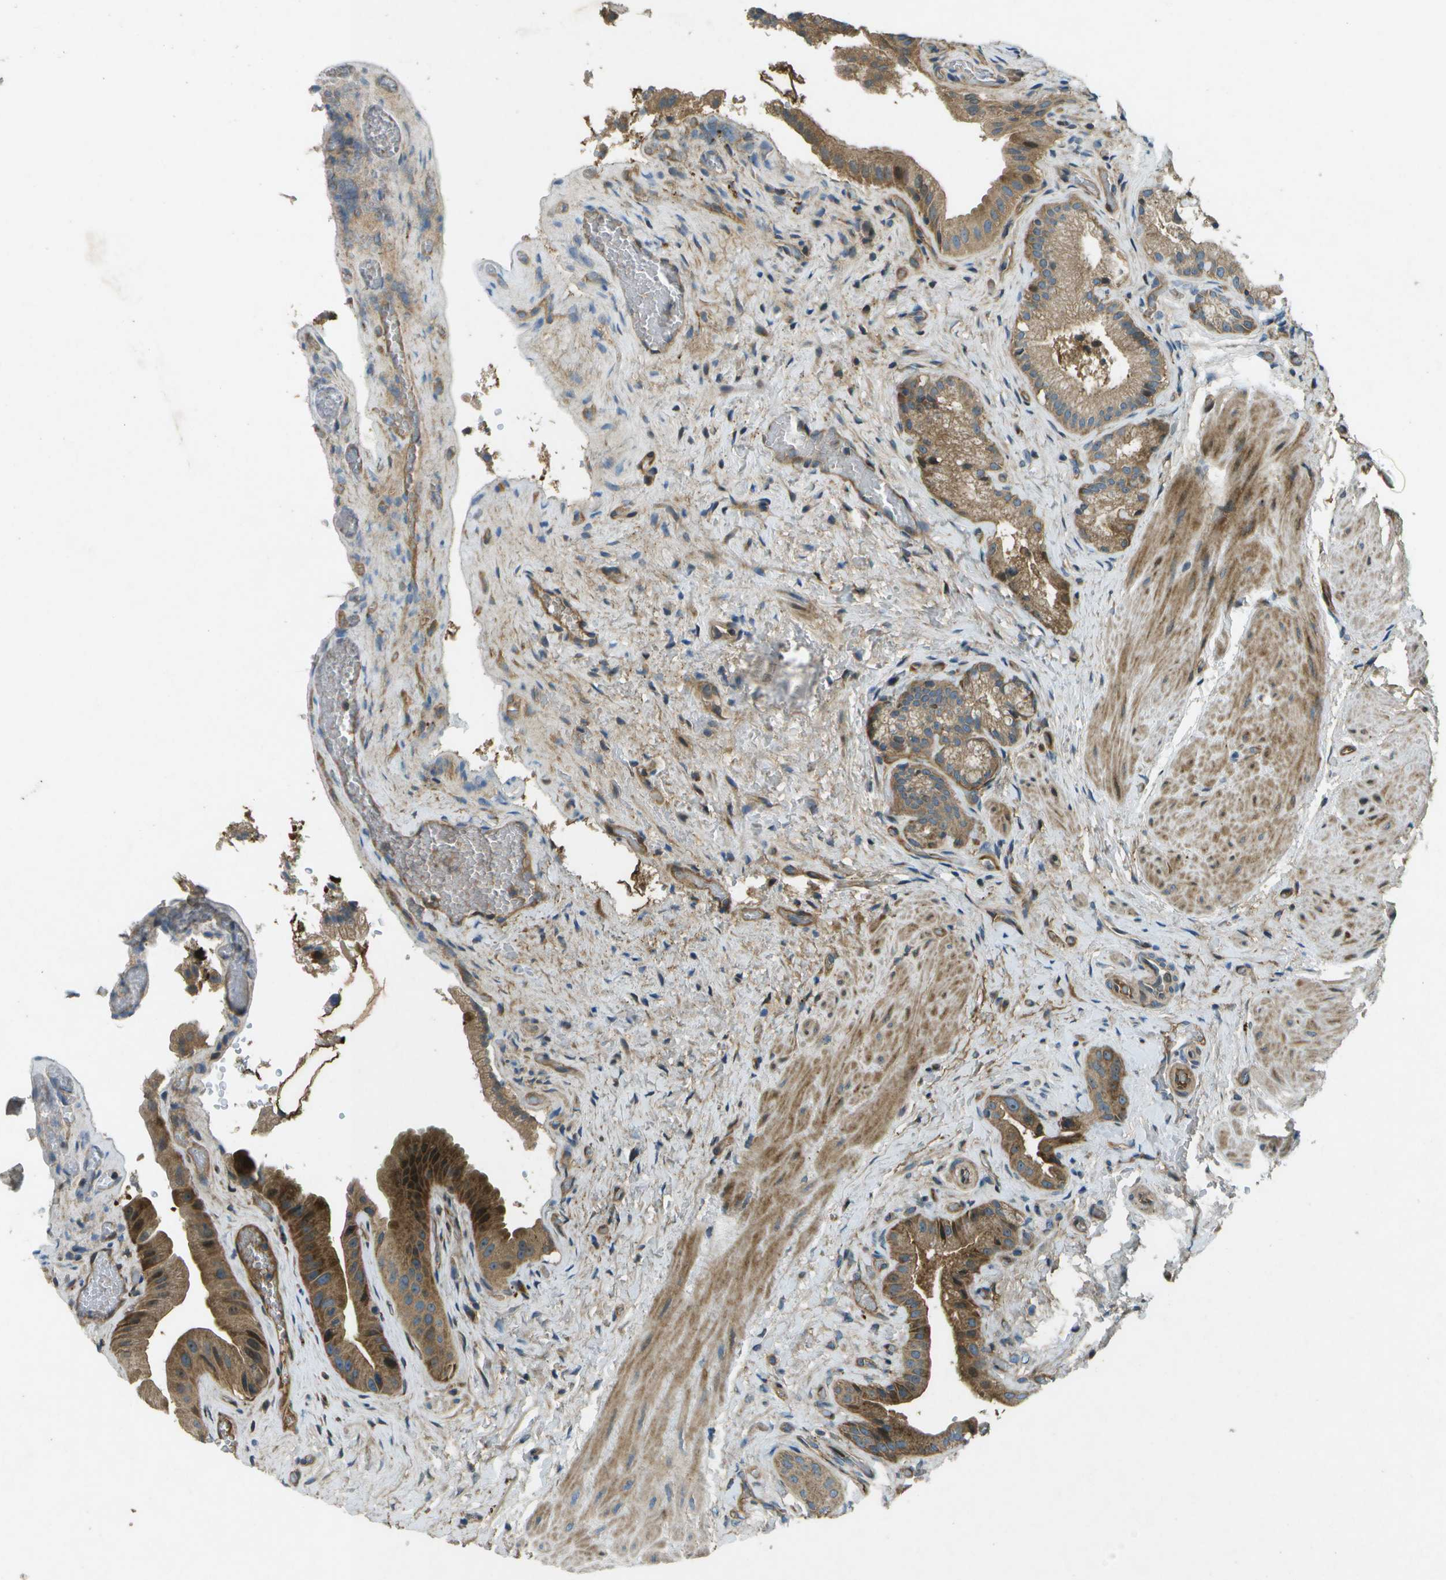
{"staining": {"intensity": "strong", "quantity": ">75%", "location": "cytoplasmic/membranous"}, "tissue": "gallbladder", "cell_type": "Glandular cells", "image_type": "normal", "snomed": [{"axis": "morphology", "description": "Normal tissue, NOS"}, {"axis": "topography", "description": "Gallbladder"}], "caption": "DAB (3,3'-diaminobenzidine) immunohistochemical staining of normal gallbladder exhibits strong cytoplasmic/membranous protein positivity in about >75% of glandular cells.", "gene": "PXYLP1", "patient": {"sex": "male", "age": 49}}